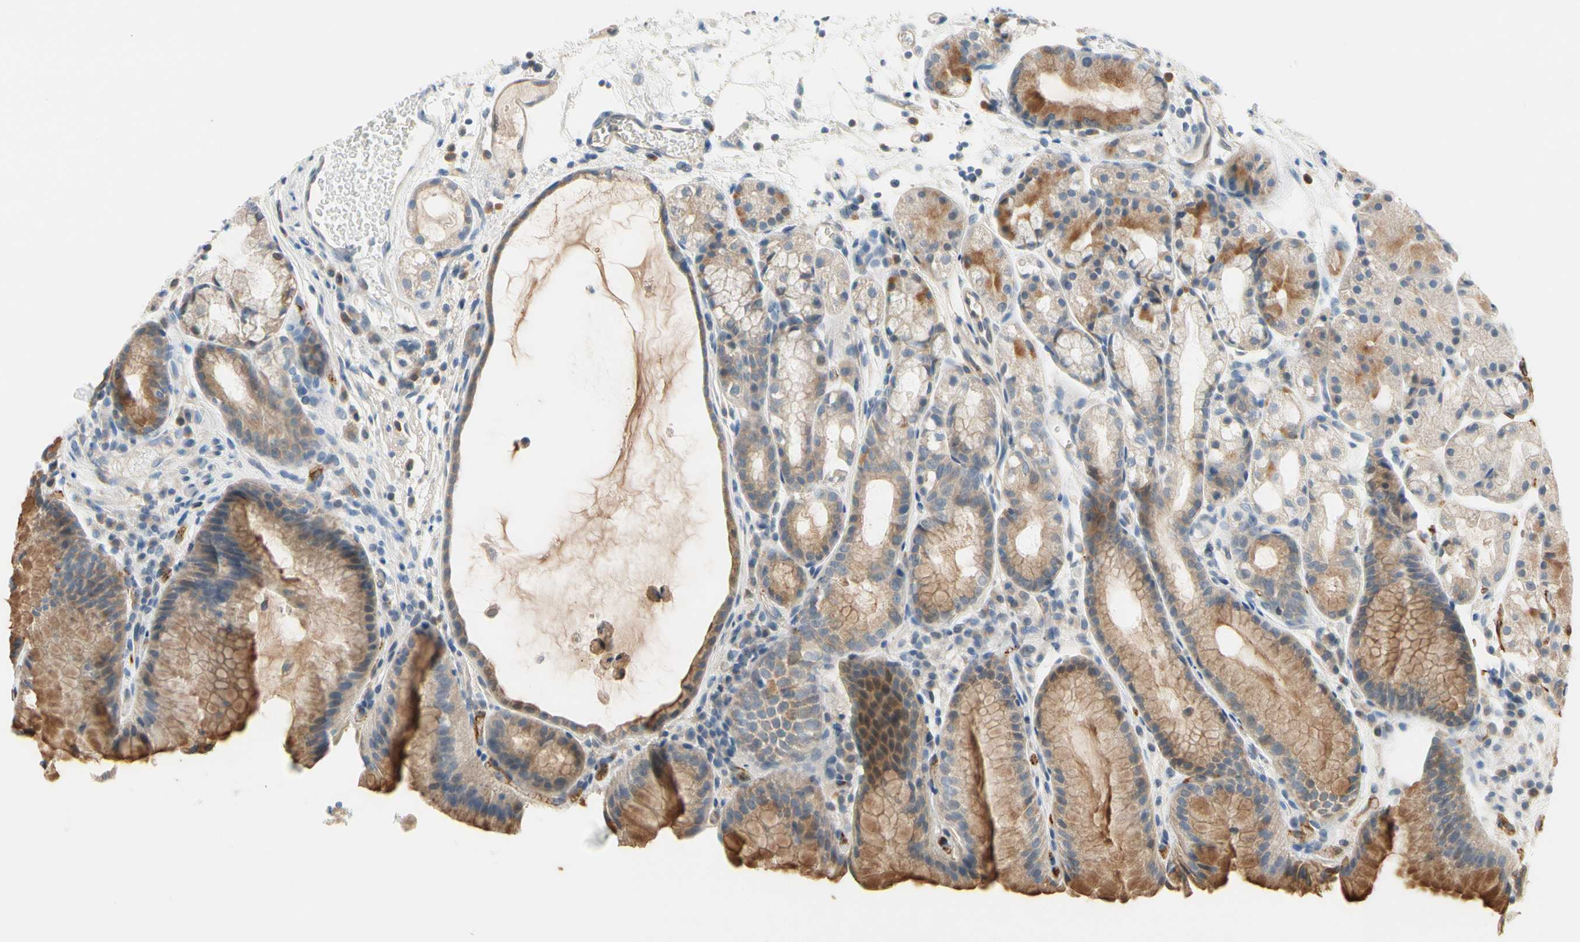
{"staining": {"intensity": "moderate", "quantity": "25%-75%", "location": "cytoplasmic/membranous"}, "tissue": "stomach", "cell_type": "Glandular cells", "image_type": "normal", "snomed": [{"axis": "morphology", "description": "Normal tissue, NOS"}, {"axis": "topography", "description": "Stomach, upper"}], "caption": "Stomach stained with DAB immunohistochemistry shows medium levels of moderate cytoplasmic/membranous positivity in about 25%-75% of glandular cells.", "gene": "CFAP36", "patient": {"sex": "male", "age": 72}}